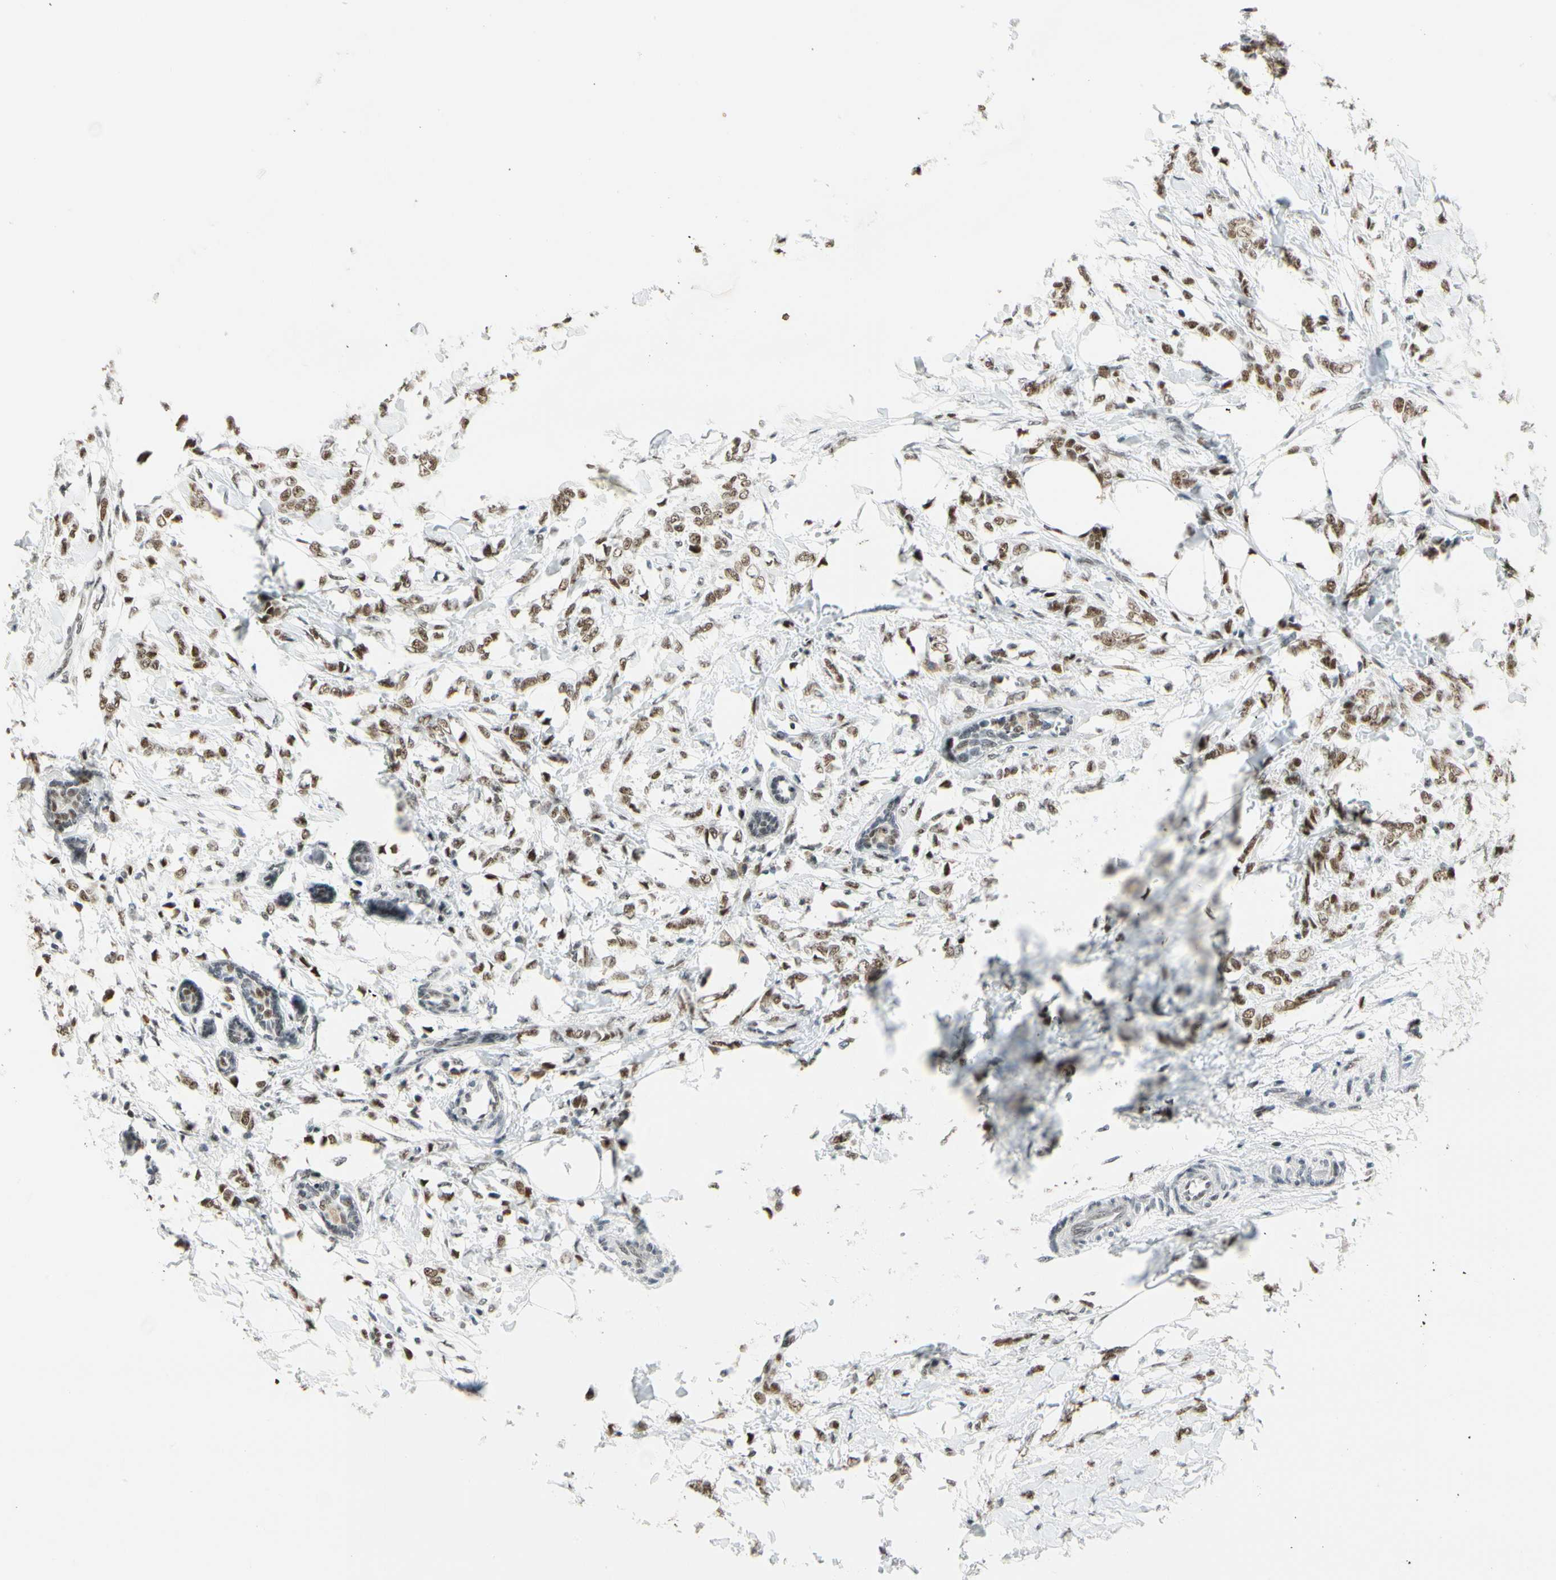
{"staining": {"intensity": "moderate", "quantity": ">75%", "location": "nuclear"}, "tissue": "breast cancer", "cell_type": "Tumor cells", "image_type": "cancer", "snomed": [{"axis": "morphology", "description": "Lobular carcinoma, in situ"}, {"axis": "morphology", "description": "Lobular carcinoma"}, {"axis": "topography", "description": "Breast"}], "caption": "Breast cancer stained with immunohistochemistry (IHC) shows moderate nuclear positivity in about >75% of tumor cells.", "gene": "ZSCAN16", "patient": {"sex": "female", "age": 41}}